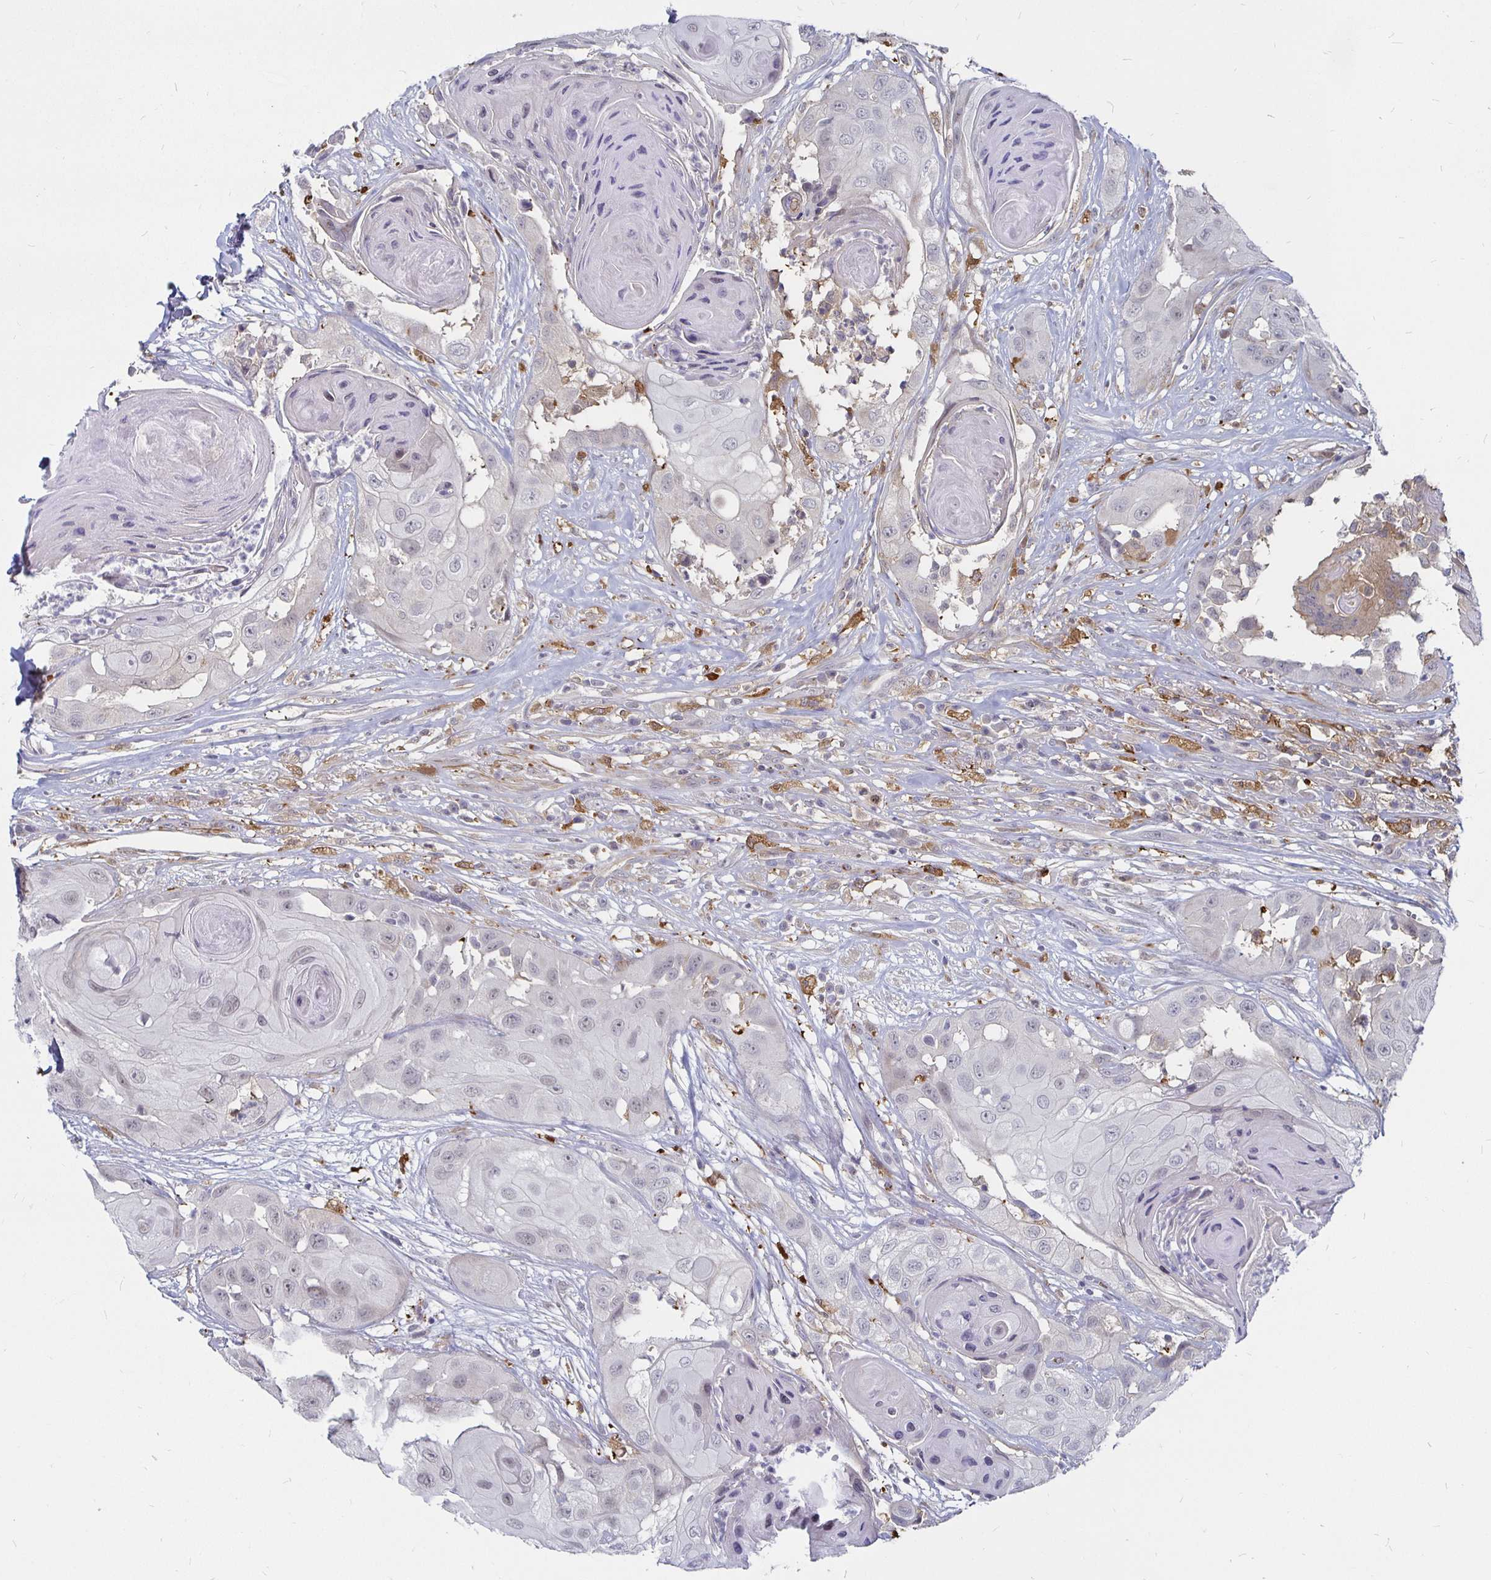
{"staining": {"intensity": "negative", "quantity": "none", "location": "none"}, "tissue": "head and neck cancer", "cell_type": "Tumor cells", "image_type": "cancer", "snomed": [{"axis": "morphology", "description": "Squamous cell carcinoma, NOS"}, {"axis": "topography", "description": "Head-Neck"}], "caption": "This is an immunohistochemistry photomicrograph of head and neck squamous cell carcinoma. There is no expression in tumor cells.", "gene": "CCDC85A", "patient": {"sex": "male", "age": 83}}